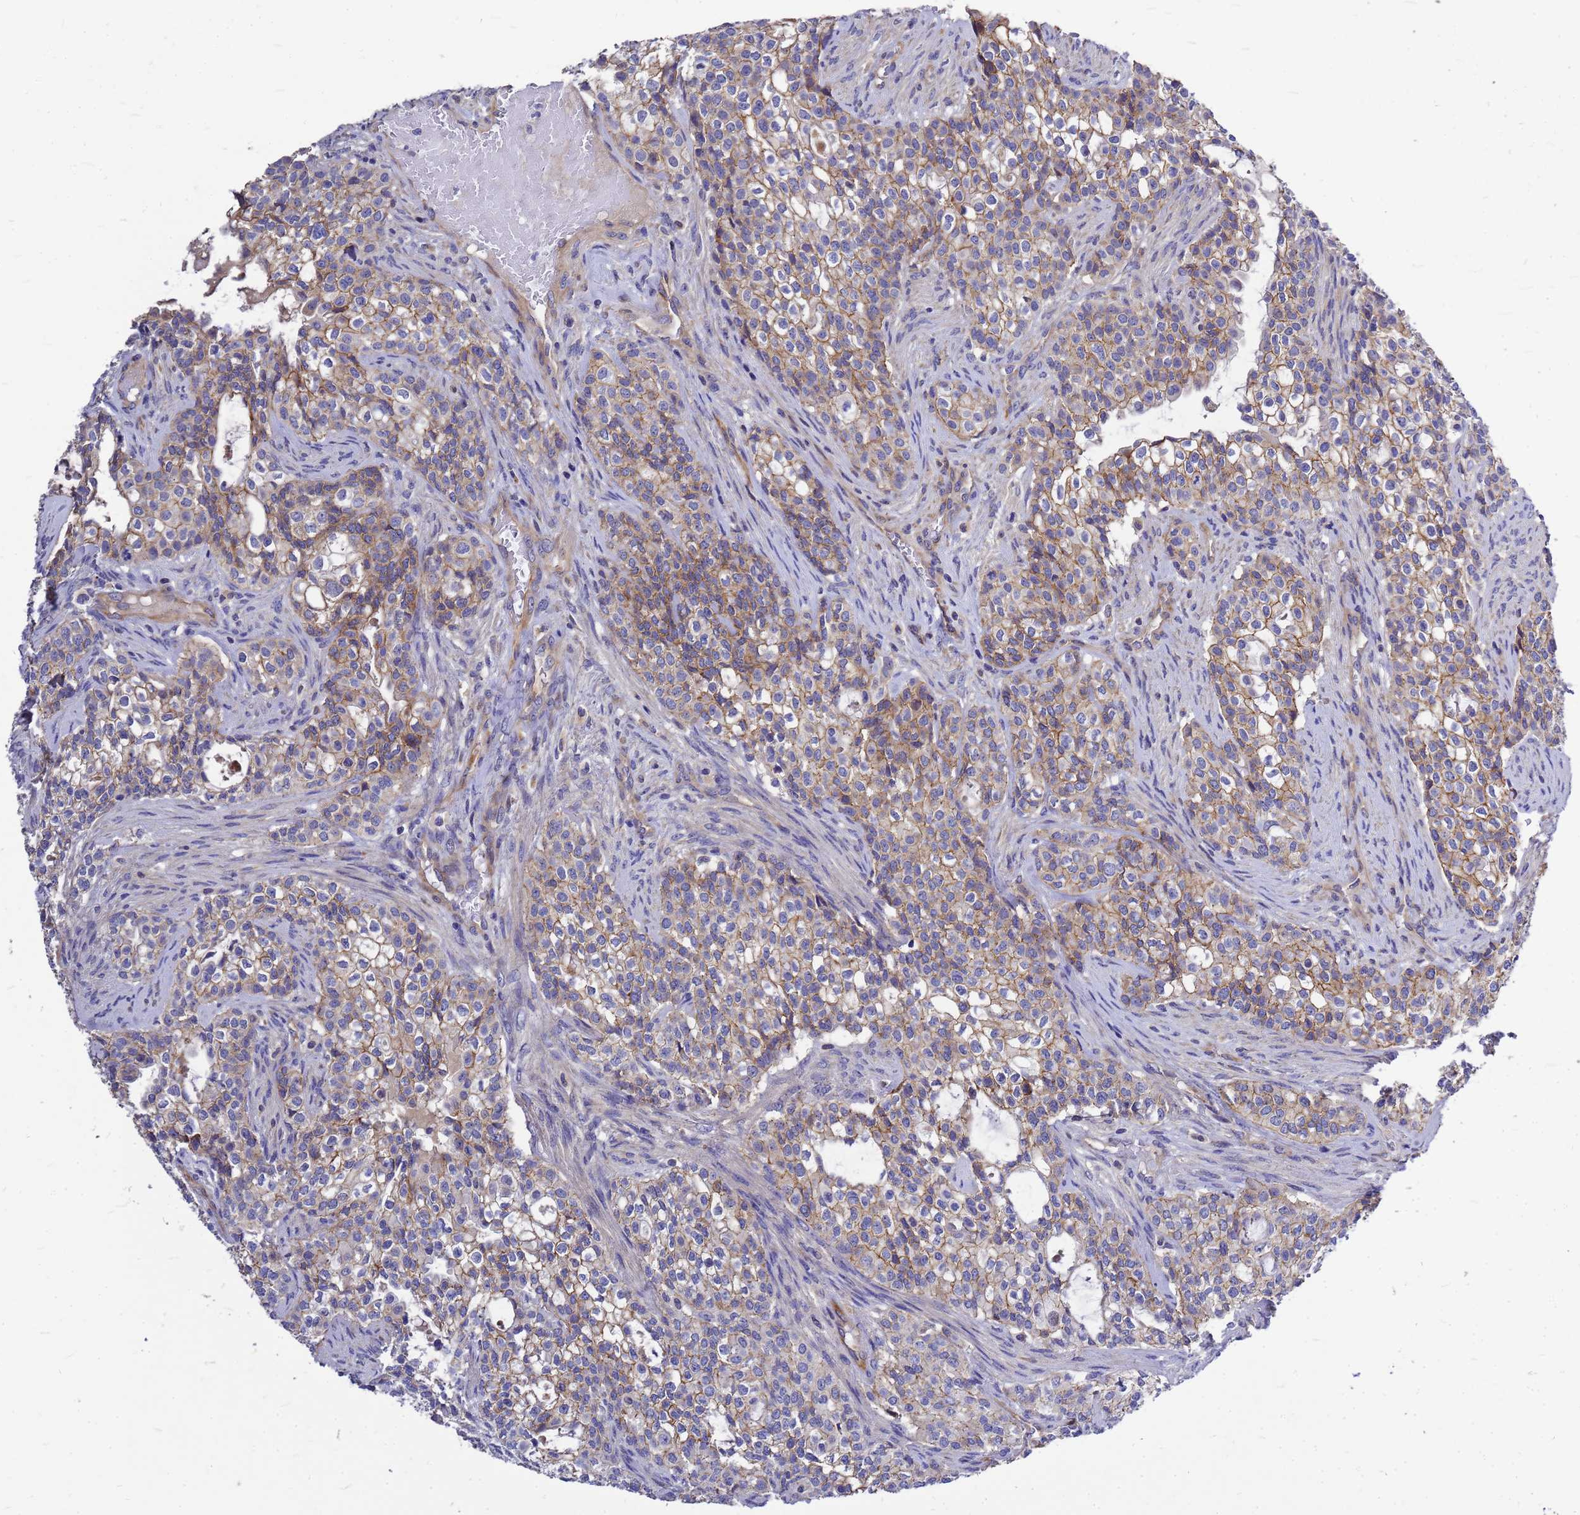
{"staining": {"intensity": "moderate", "quantity": ">75%", "location": "cytoplasmic/membranous"}, "tissue": "head and neck cancer", "cell_type": "Tumor cells", "image_type": "cancer", "snomed": [{"axis": "morphology", "description": "Adenocarcinoma, NOS"}, {"axis": "topography", "description": "Head-Neck"}], "caption": "IHC staining of head and neck cancer (adenocarcinoma), which shows medium levels of moderate cytoplasmic/membranous staining in about >75% of tumor cells indicating moderate cytoplasmic/membranous protein expression. The staining was performed using DAB (3,3'-diaminobenzidine) (brown) for protein detection and nuclei were counterstained in hematoxylin (blue).", "gene": "FBXW5", "patient": {"sex": "male", "age": 81}}